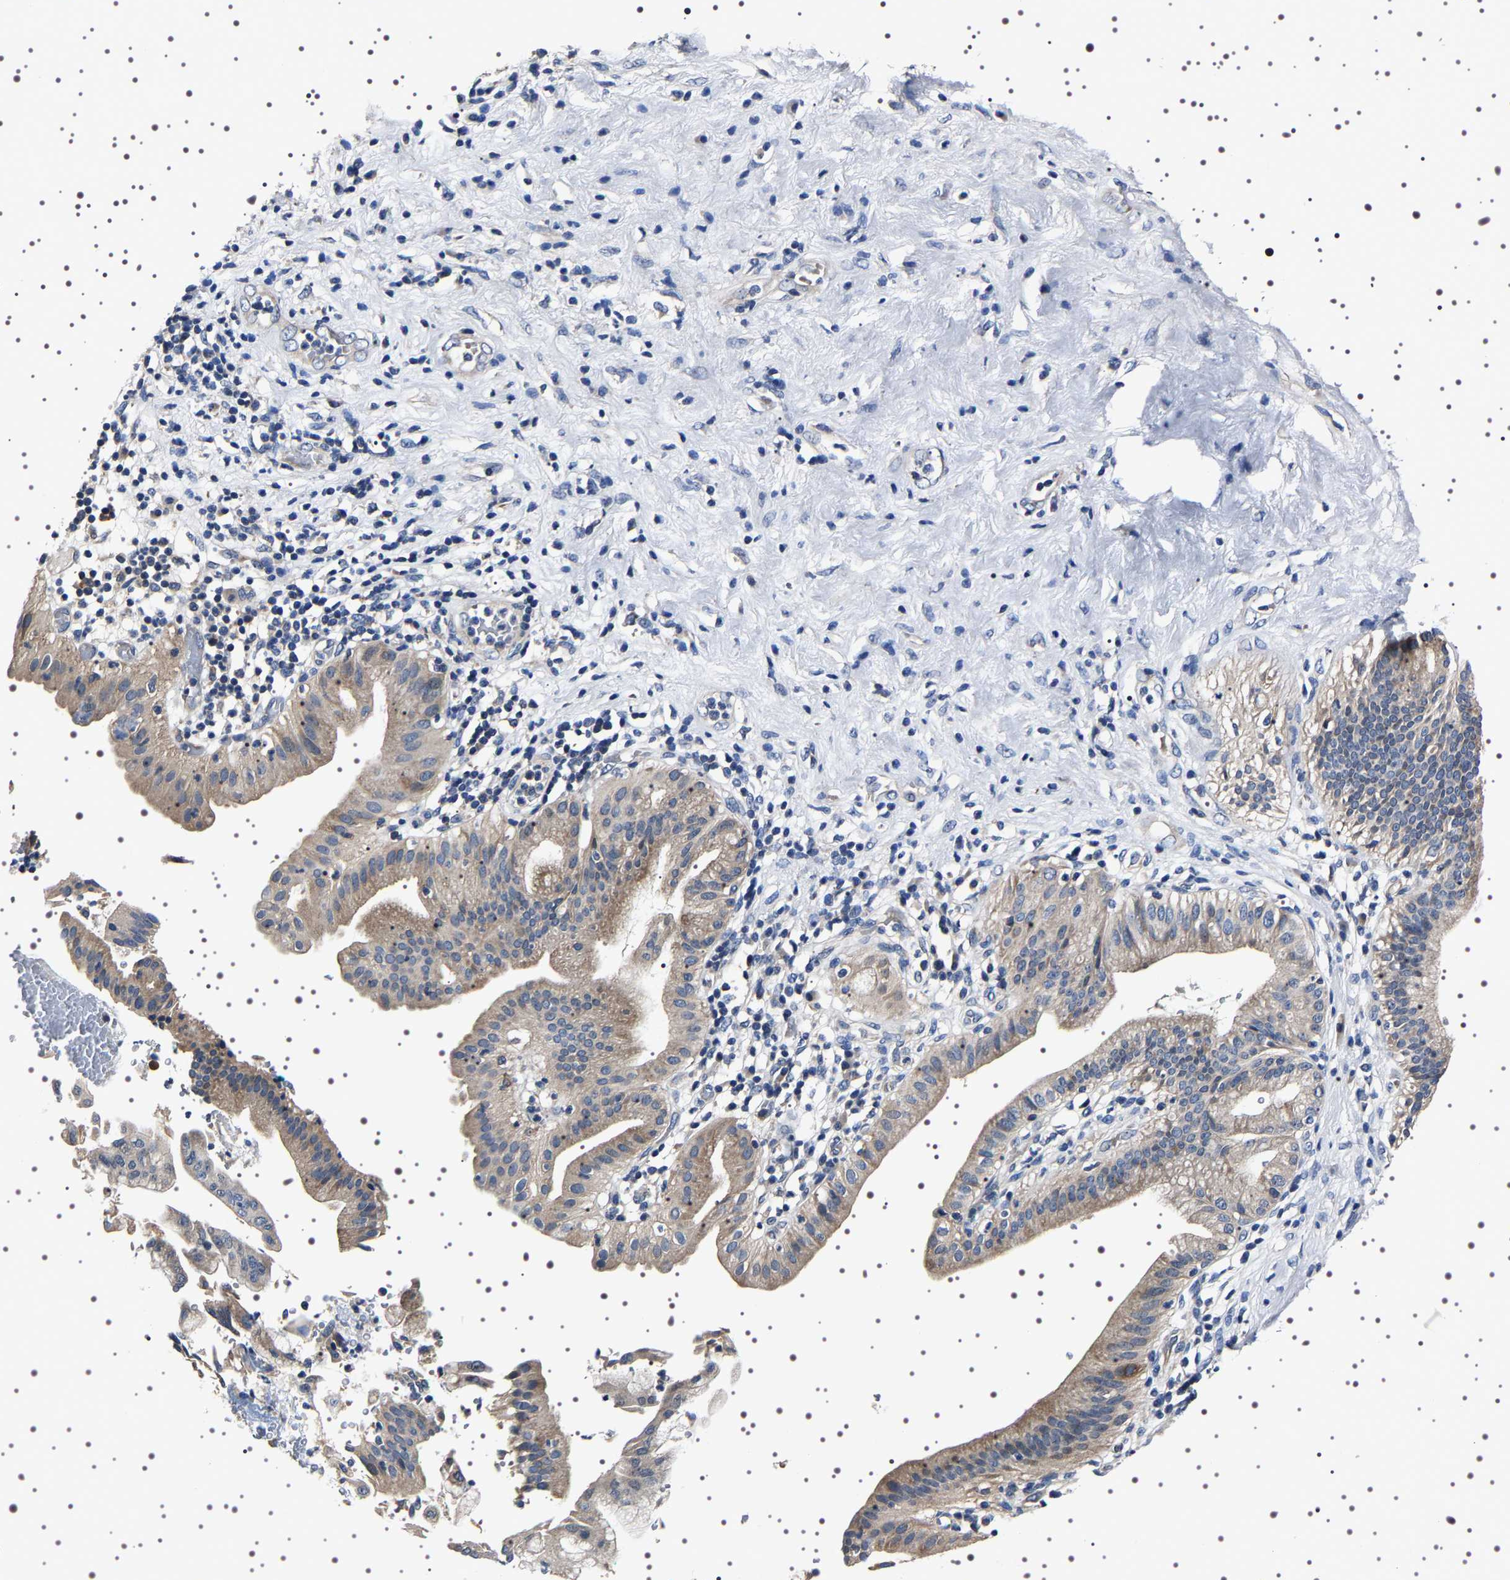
{"staining": {"intensity": "moderate", "quantity": ">75%", "location": "cytoplasmic/membranous"}, "tissue": "pancreatic cancer", "cell_type": "Tumor cells", "image_type": "cancer", "snomed": [{"axis": "morphology", "description": "Adenocarcinoma, NOS"}, {"axis": "morphology", "description": "Adenocarcinoma, metastatic, NOS"}, {"axis": "topography", "description": "Lymph node"}, {"axis": "topography", "description": "Pancreas"}, {"axis": "topography", "description": "Duodenum"}], "caption": "Immunohistochemical staining of human pancreatic cancer (metastatic adenocarcinoma) displays medium levels of moderate cytoplasmic/membranous protein expression in approximately >75% of tumor cells. (Stains: DAB (3,3'-diaminobenzidine) in brown, nuclei in blue, Microscopy: brightfield microscopy at high magnification).", "gene": "TARBP1", "patient": {"sex": "female", "age": 64}}